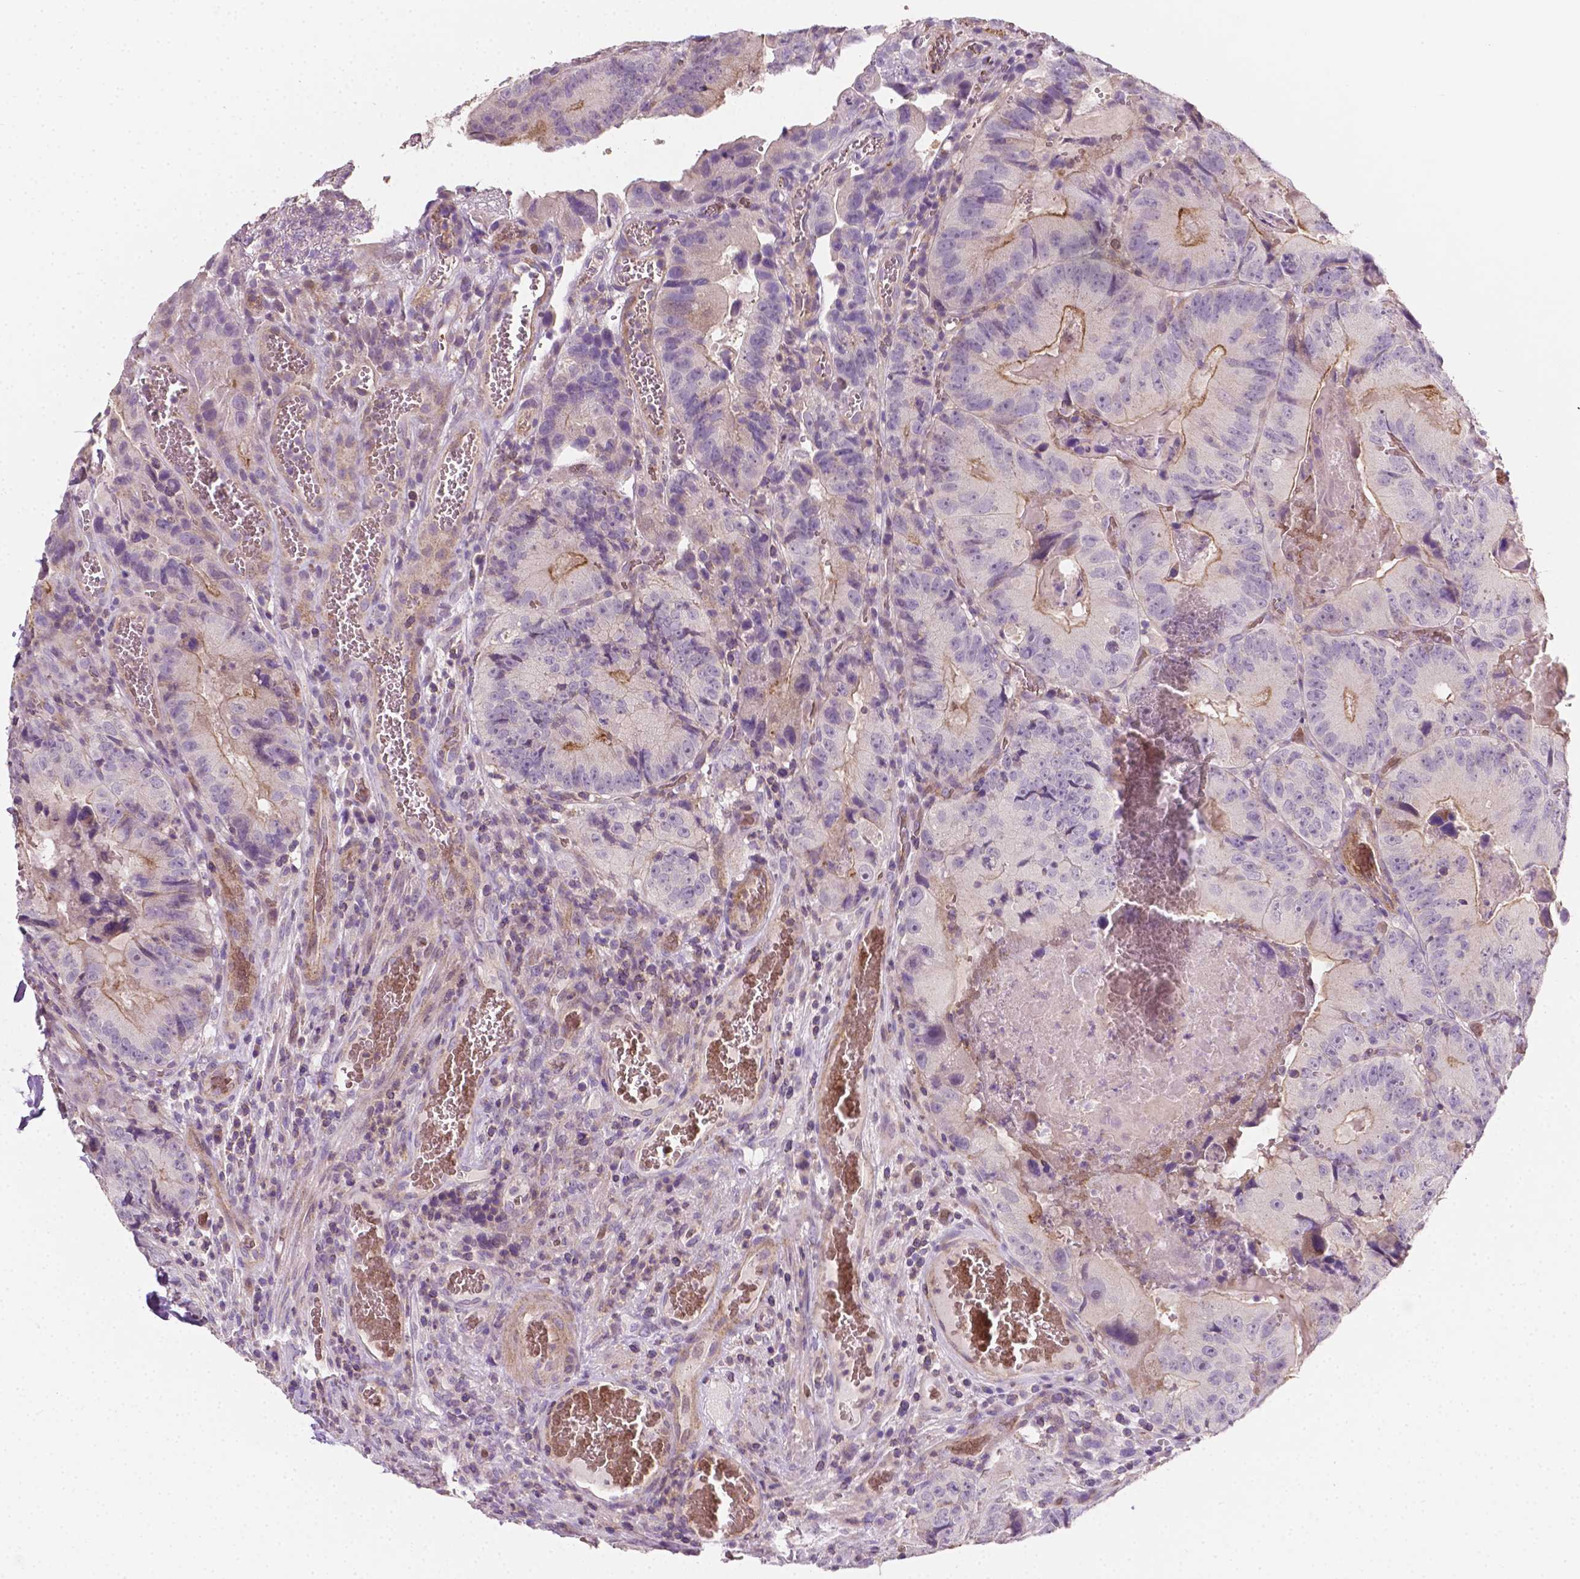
{"staining": {"intensity": "moderate", "quantity": "<25%", "location": "cytoplasmic/membranous"}, "tissue": "colorectal cancer", "cell_type": "Tumor cells", "image_type": "cancer", "snomed": [{"axis": "morphology", "description": "Adenocarcinoma, NOS"}, {"axis": "topography", "description": "Colon"}], "caption": "Protein expression by immunohistochemistry (IHC) demonstrates moderate cytoplasmic/membranous expression in approximately <25% of tumor cells in colorectal adenocarcinoma.", "gene": "EGFR", "patient": {"sex": "female", "age": 86}}